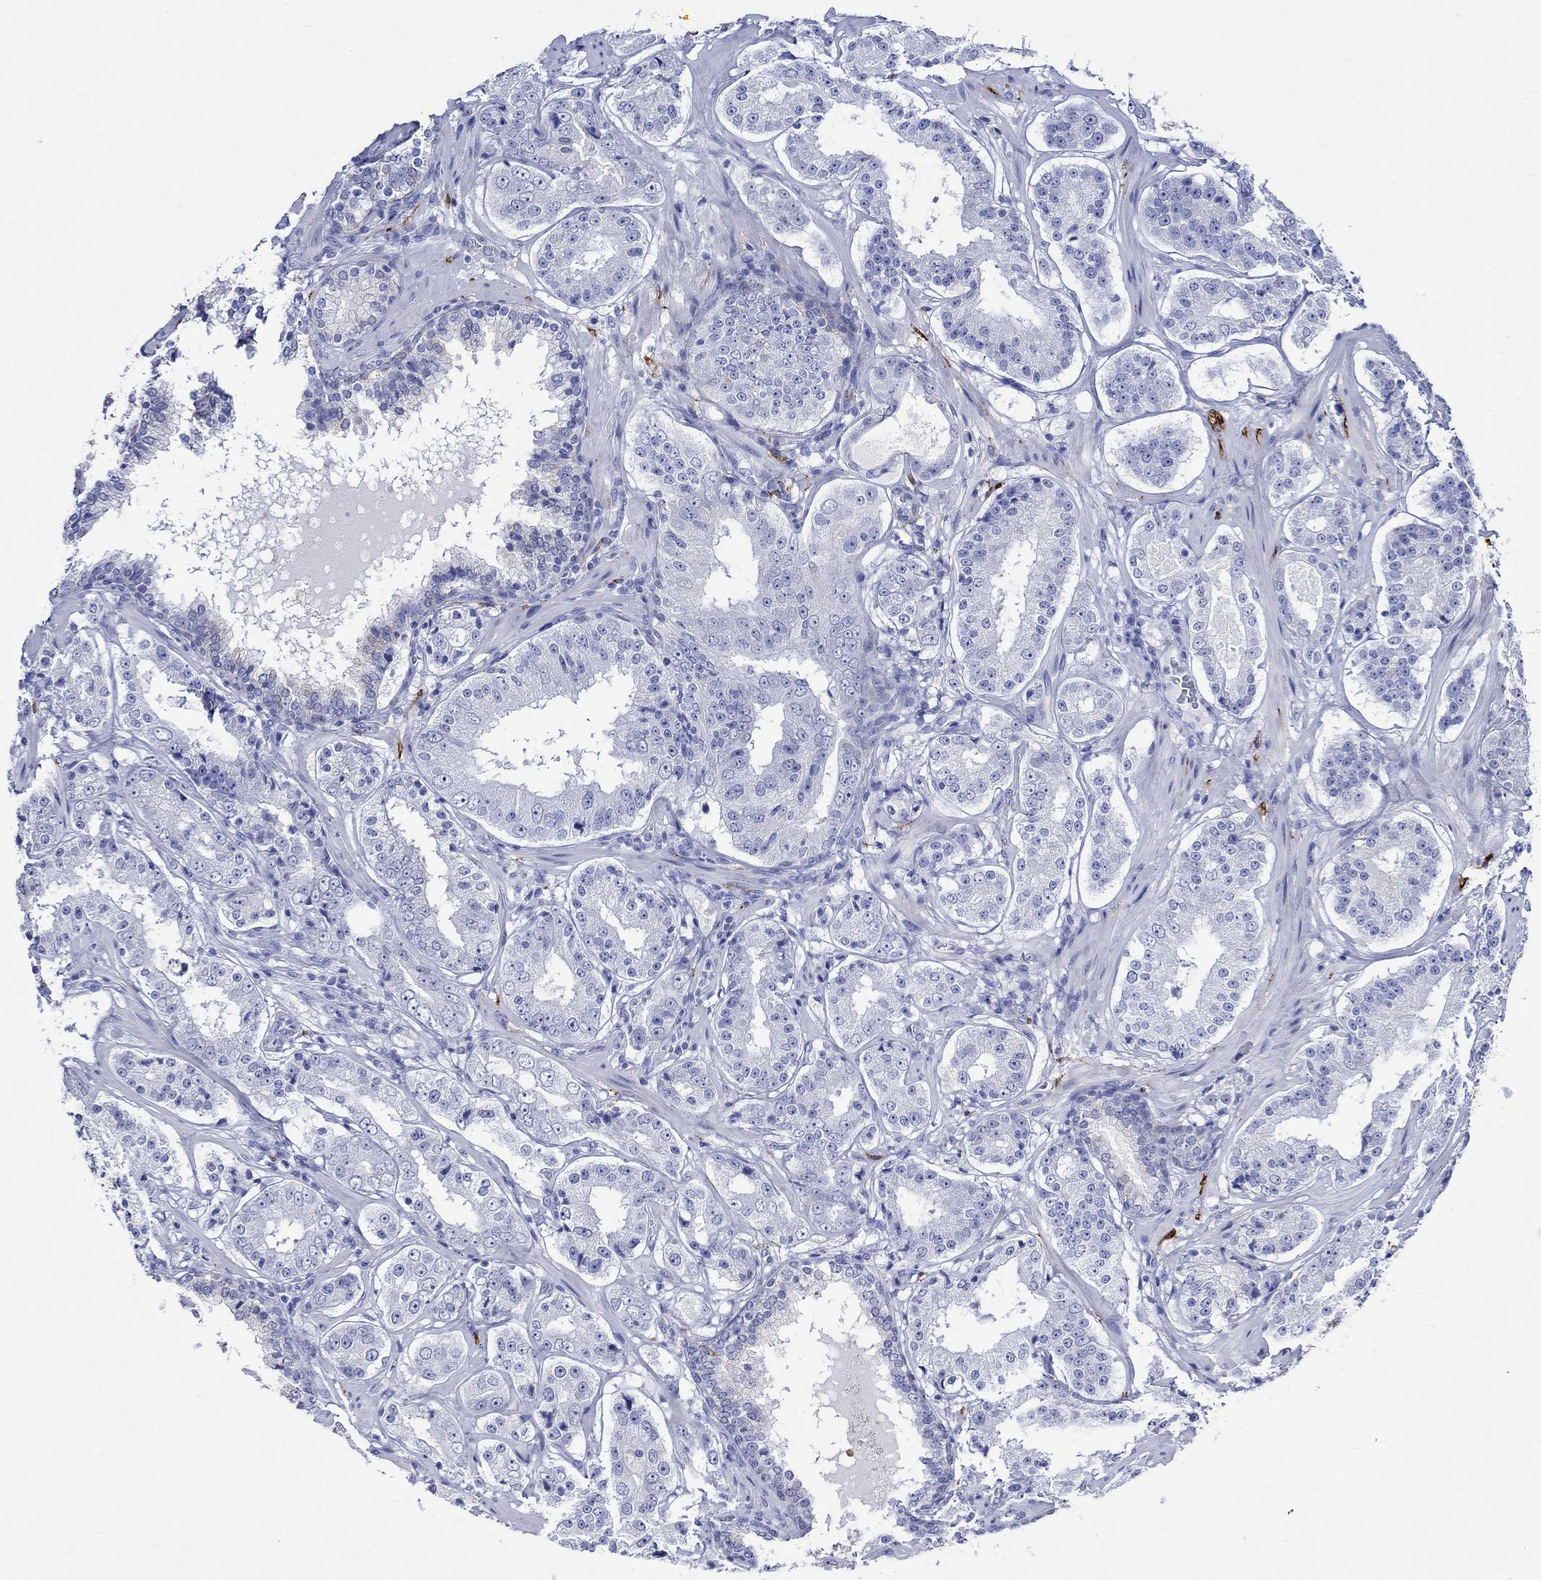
{"staining": {"intensity": "negative", "quantity": "none", "location": "none"}, "tissue": "prostate cancer", "cell_type": "Tumor cells", "image_type": "cancer", "snomed": [{"axis": "morphology", "description": "Adenocarcinoma, Low grade"}, {"axis": "topography", "description": "Prostate"}], "caption": "Tumor cells are negative for protein expression in human prostate cancer (low-grade adenocarcinoma).", "gene": "CRYAB", "patient": {"sex": "male", "age": 60}}